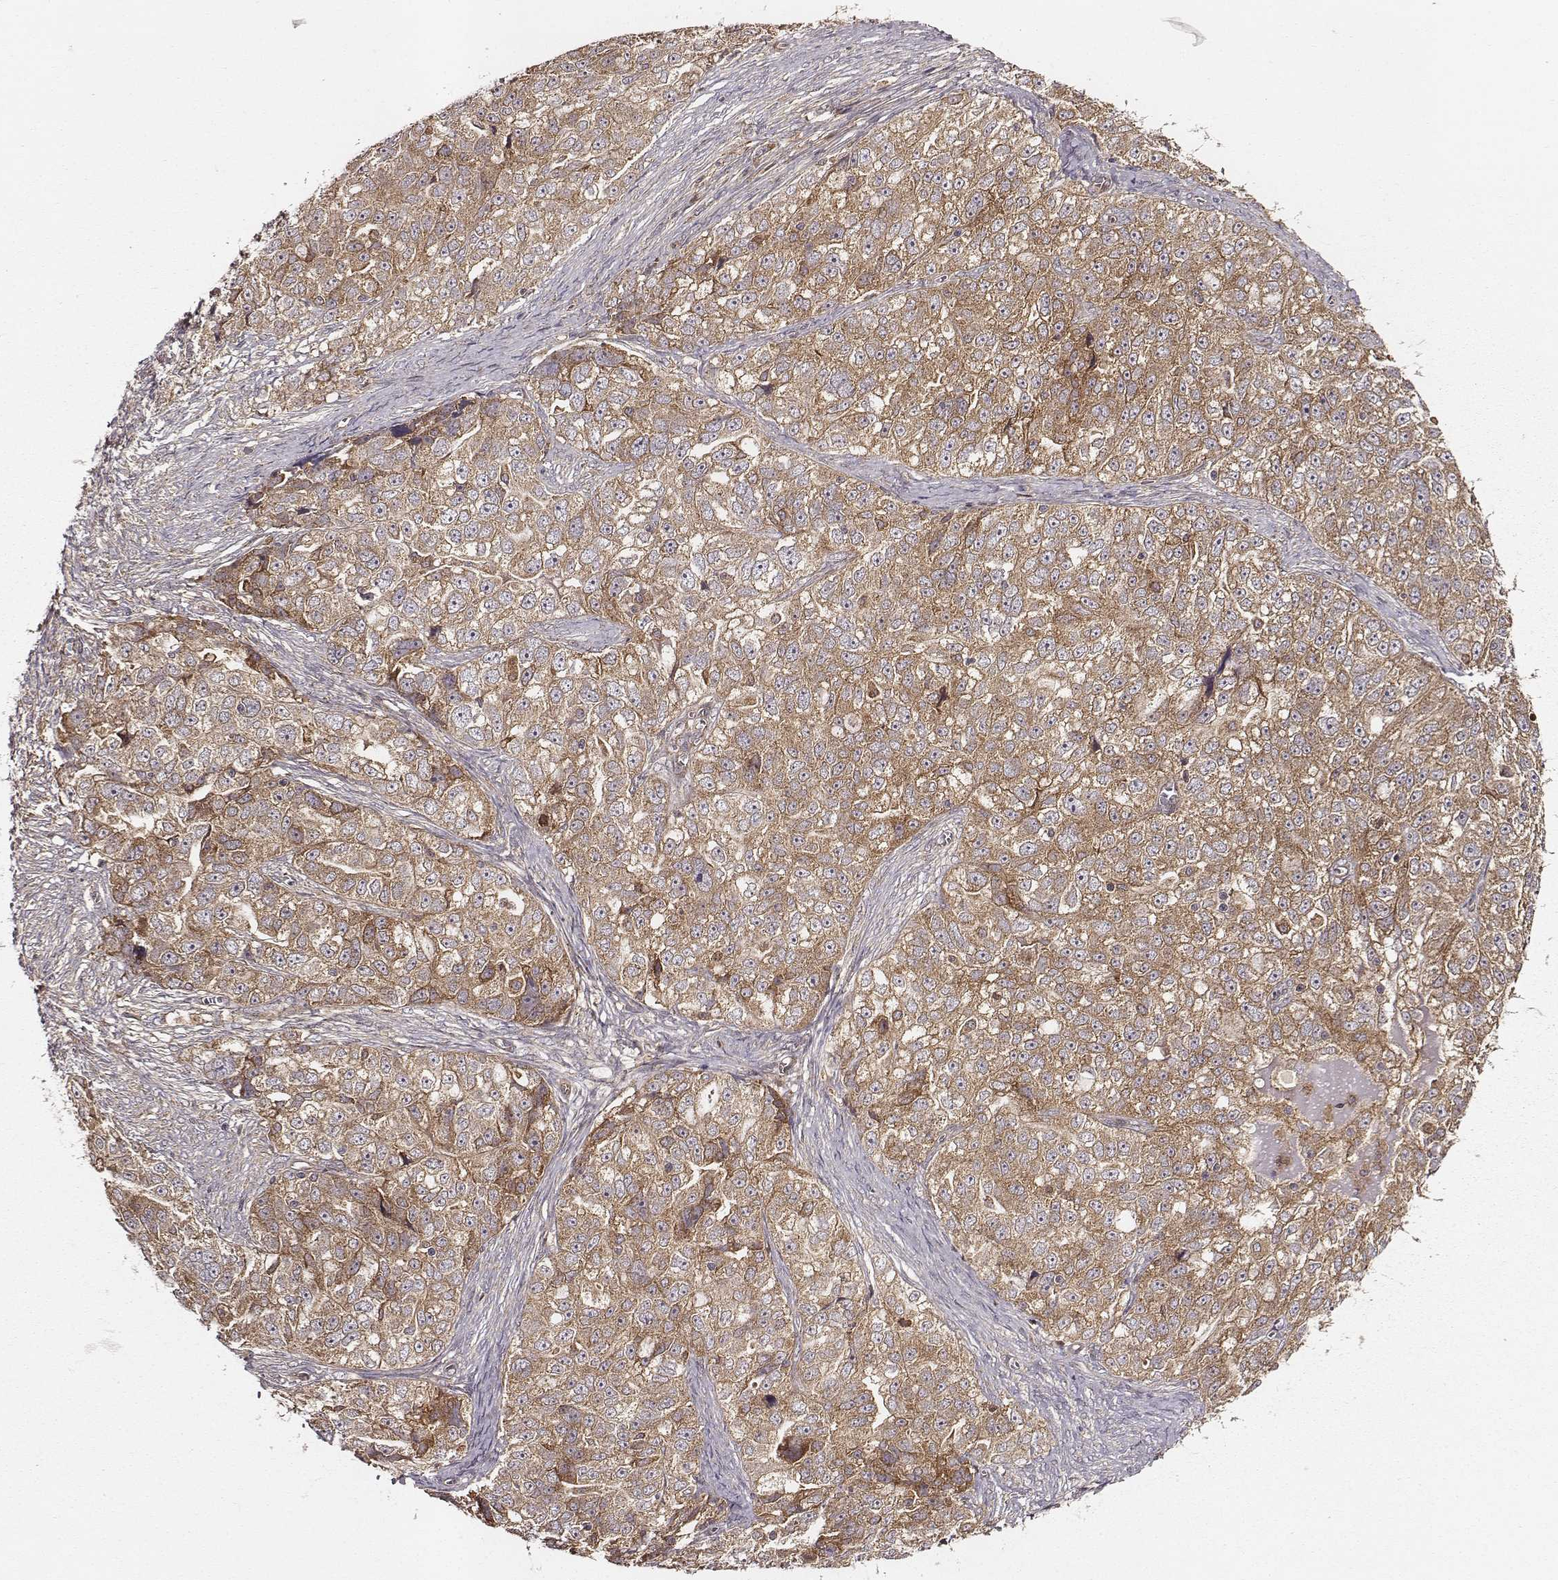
{"staining": {"intensity": "moderate", "quantity": ">75%", "location": "cytoplasmic/membranous"}, "tissue": "ovarian cancer", "cell_type": "Tumor cells", "image_type": "cancer", "snomed": [{"axis": "morphology", "description": "Cystadenocarcinoma, serous, NOS"}, {"axis": "topography", "description": "Ovary"}], "caption": "An image of human ovarian cancer stained for a protein exhibits moderate cytoplasmic/membranous brown staining in tumor cells. Immunohistochemistry stains the protein in brown and the nuclei are stained blue.", "gene": "VPS26A", "patient": {"sex": "female", "age": 51}}